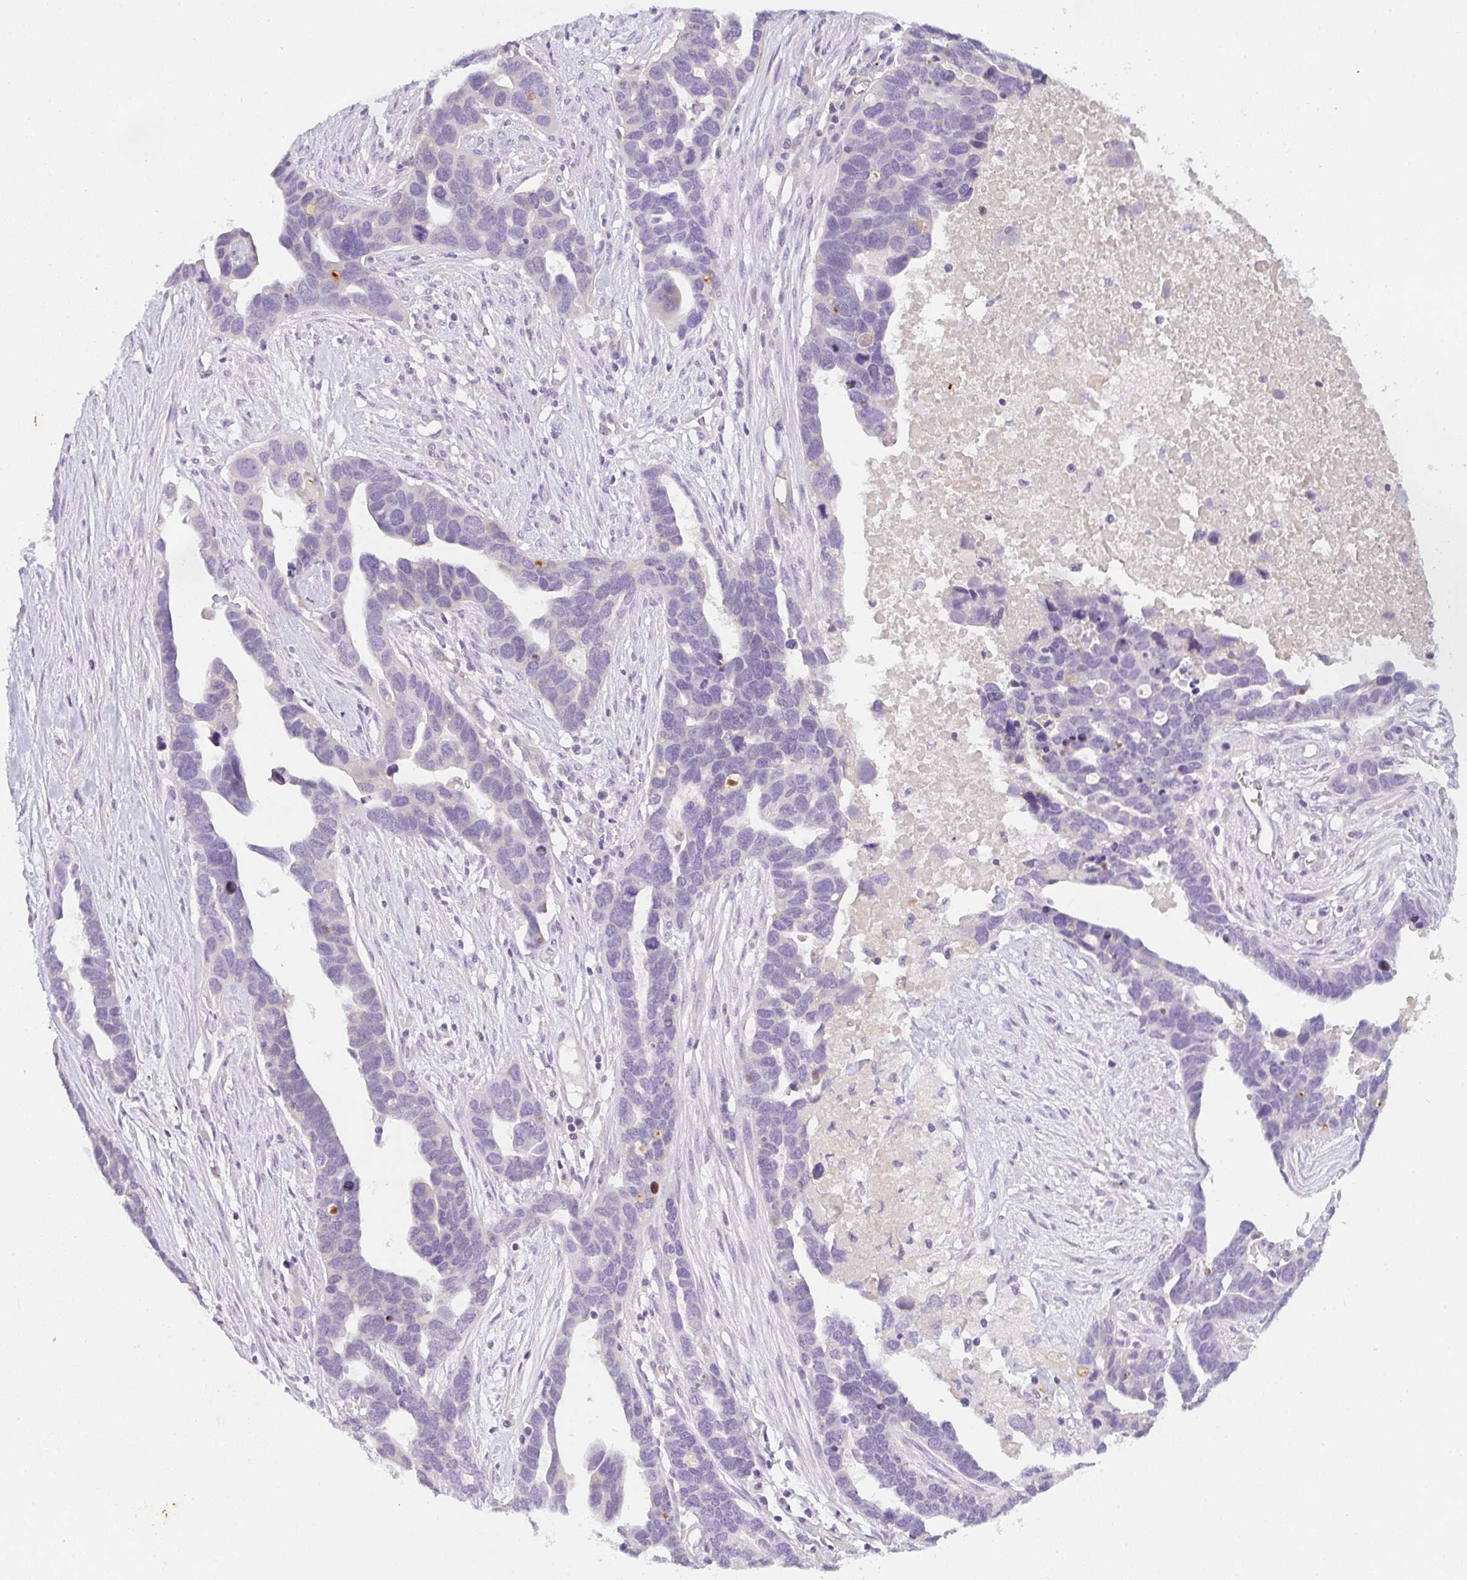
{"staining": {"intensity": "negative", "quantity": "none", "location": "none"}, "tissue": "ovarian cancer", "cell_type": "Tumor cells", "image_type": "cancer", "snomed": [{"axis": "morphology", "description": "Cystadenocarcinoma, serous, NOS"}, {"axis": "topography", "description": "Ovary"}], "caption": "A high-resolution histopathology image shows immunohistochemistry (IHC) staining of ovarian serous cystadenocarcinoma, which reveals no significant staining in tumor cells. (DAB (3,3'-diaminobenzidine) IHC with hematoxylin counter stain).", "gene": "COX7B", "patient": {"sex": "female", "age": 54}}